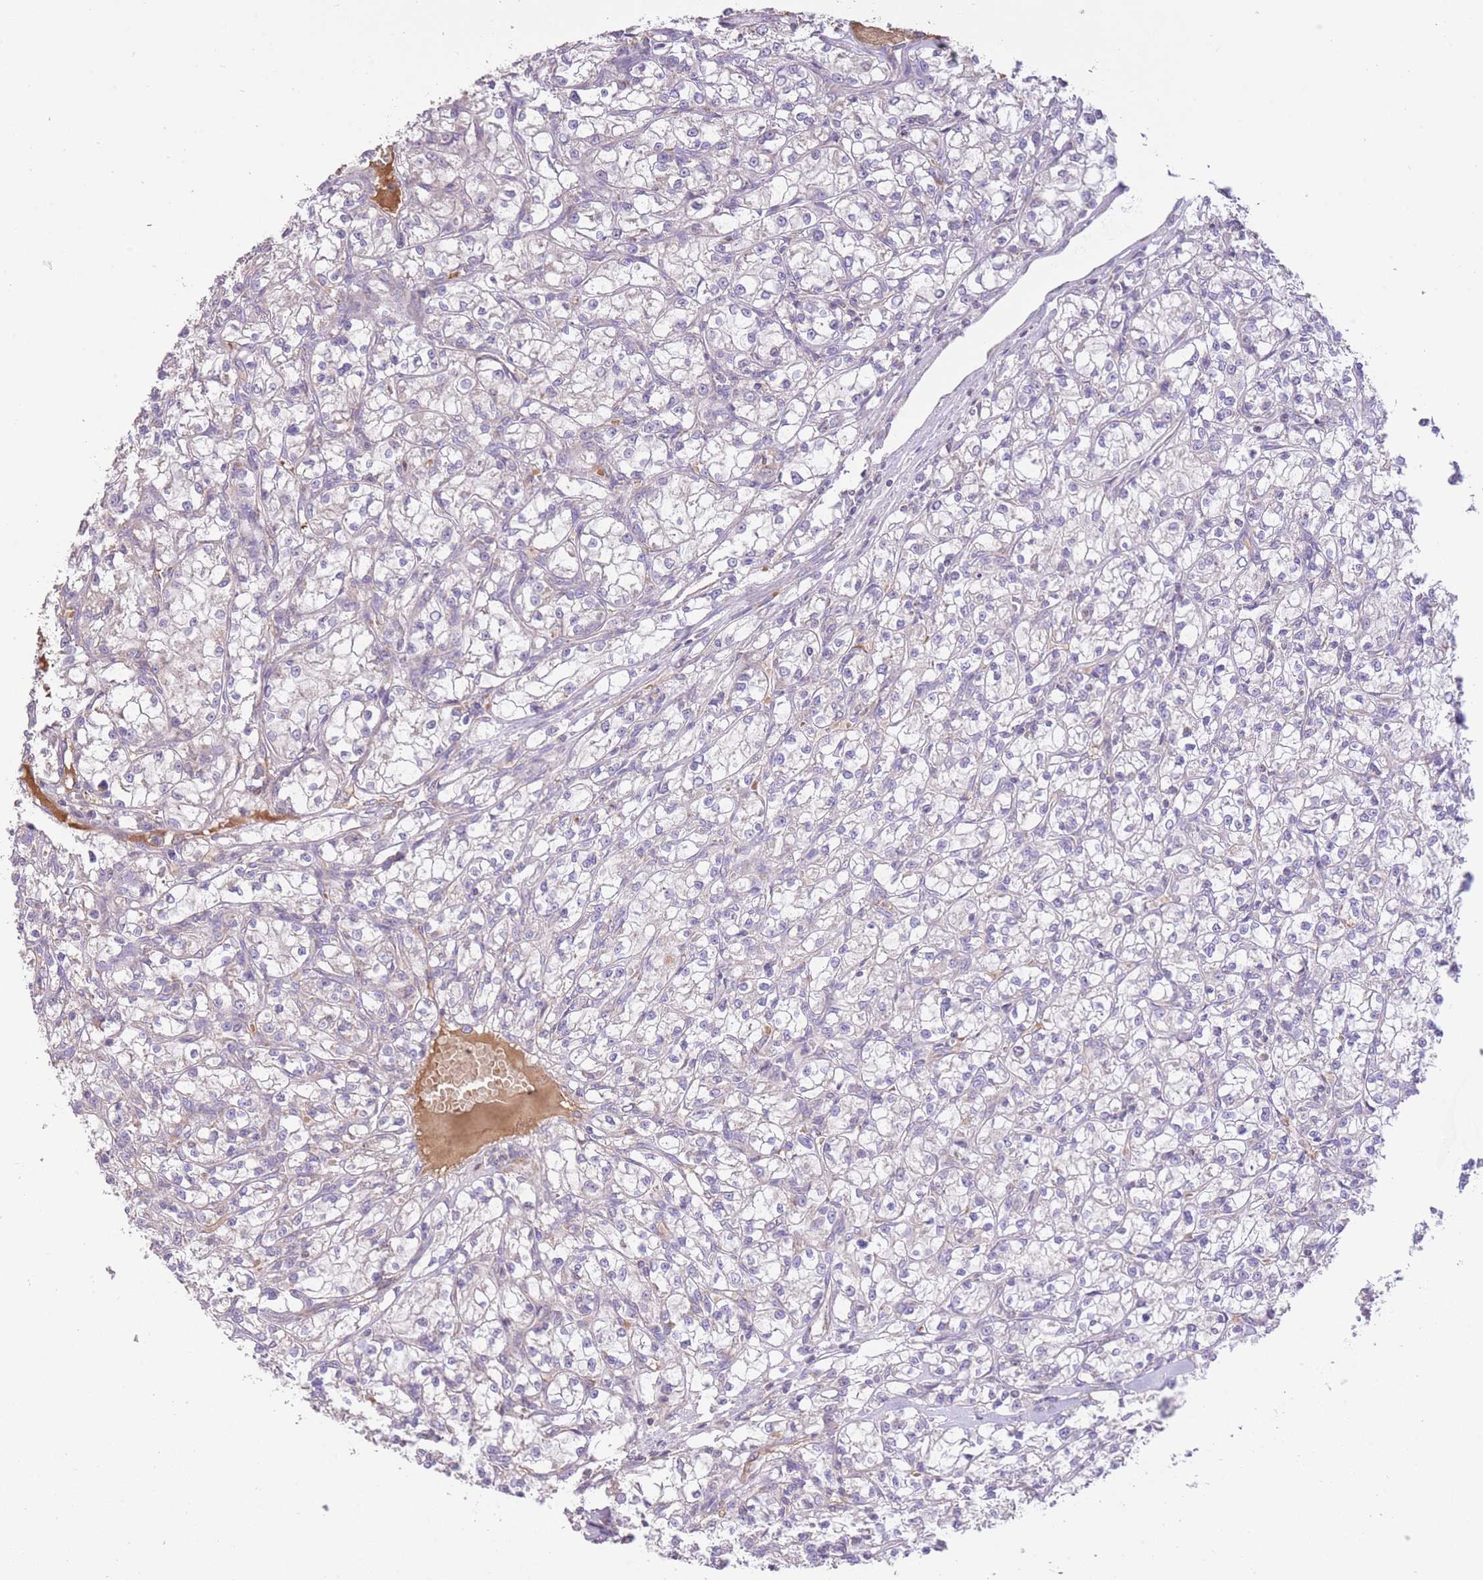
{"staining": {"intensity": "negative", "quantity": "none", "location": "none"}, "tissue": "renal cancer", "cell_type": "Tumor cells", "image_type": "cancer", "snomed": [{"axis": "morphology", "description": "Adenocarcinoma, NOS"}, {"axis": "topography", "description": "Kidney"}], "caption": "Renal cancer (adenocarcinoma) stained for a protein using IHC exhibits no positivity tumor cells.", "gene": "PREP", "patient": {"sex": "female", "age": 59}}